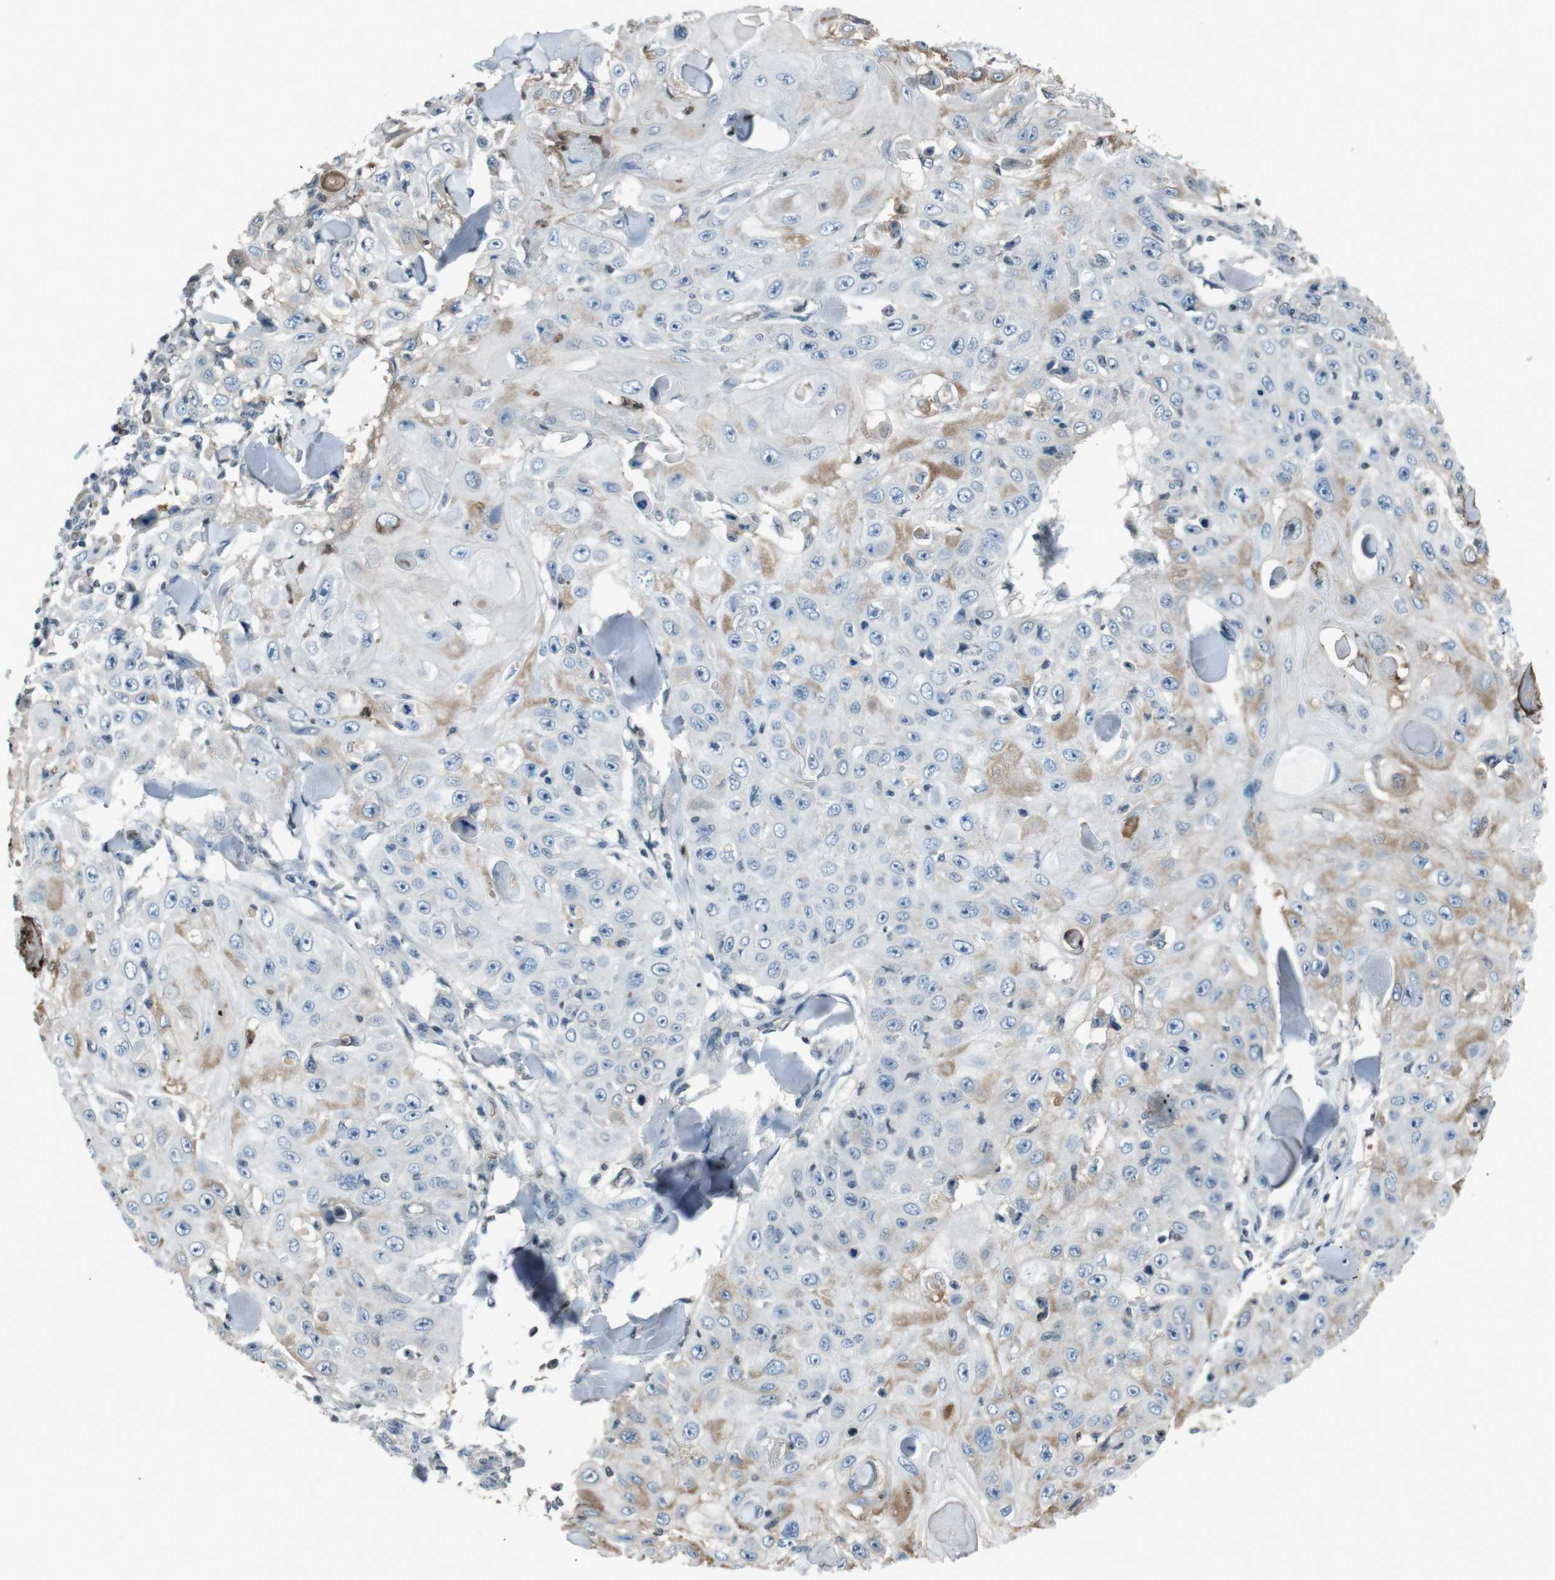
{"staining": {"intensity": "weak", "quantity": "<25%", "location": "cytoplasmic/membranous"}, "tissue": "skin cancer", "cell_type": "Tumor cells", "image_type": "cancer", "snomed": [{"axis": "morphology", "description": "Squamous cell carcinoma, NOS"}, {"axis": "topography", "description": "Skin"}], "caption": "DAB immunohistochemical staining of human skin cancer (squamous cell carcinoma) shows no significant staining in tumor cells.", "gene": "UGT1A6", "patient": {"sex": "male", "age": 86}}